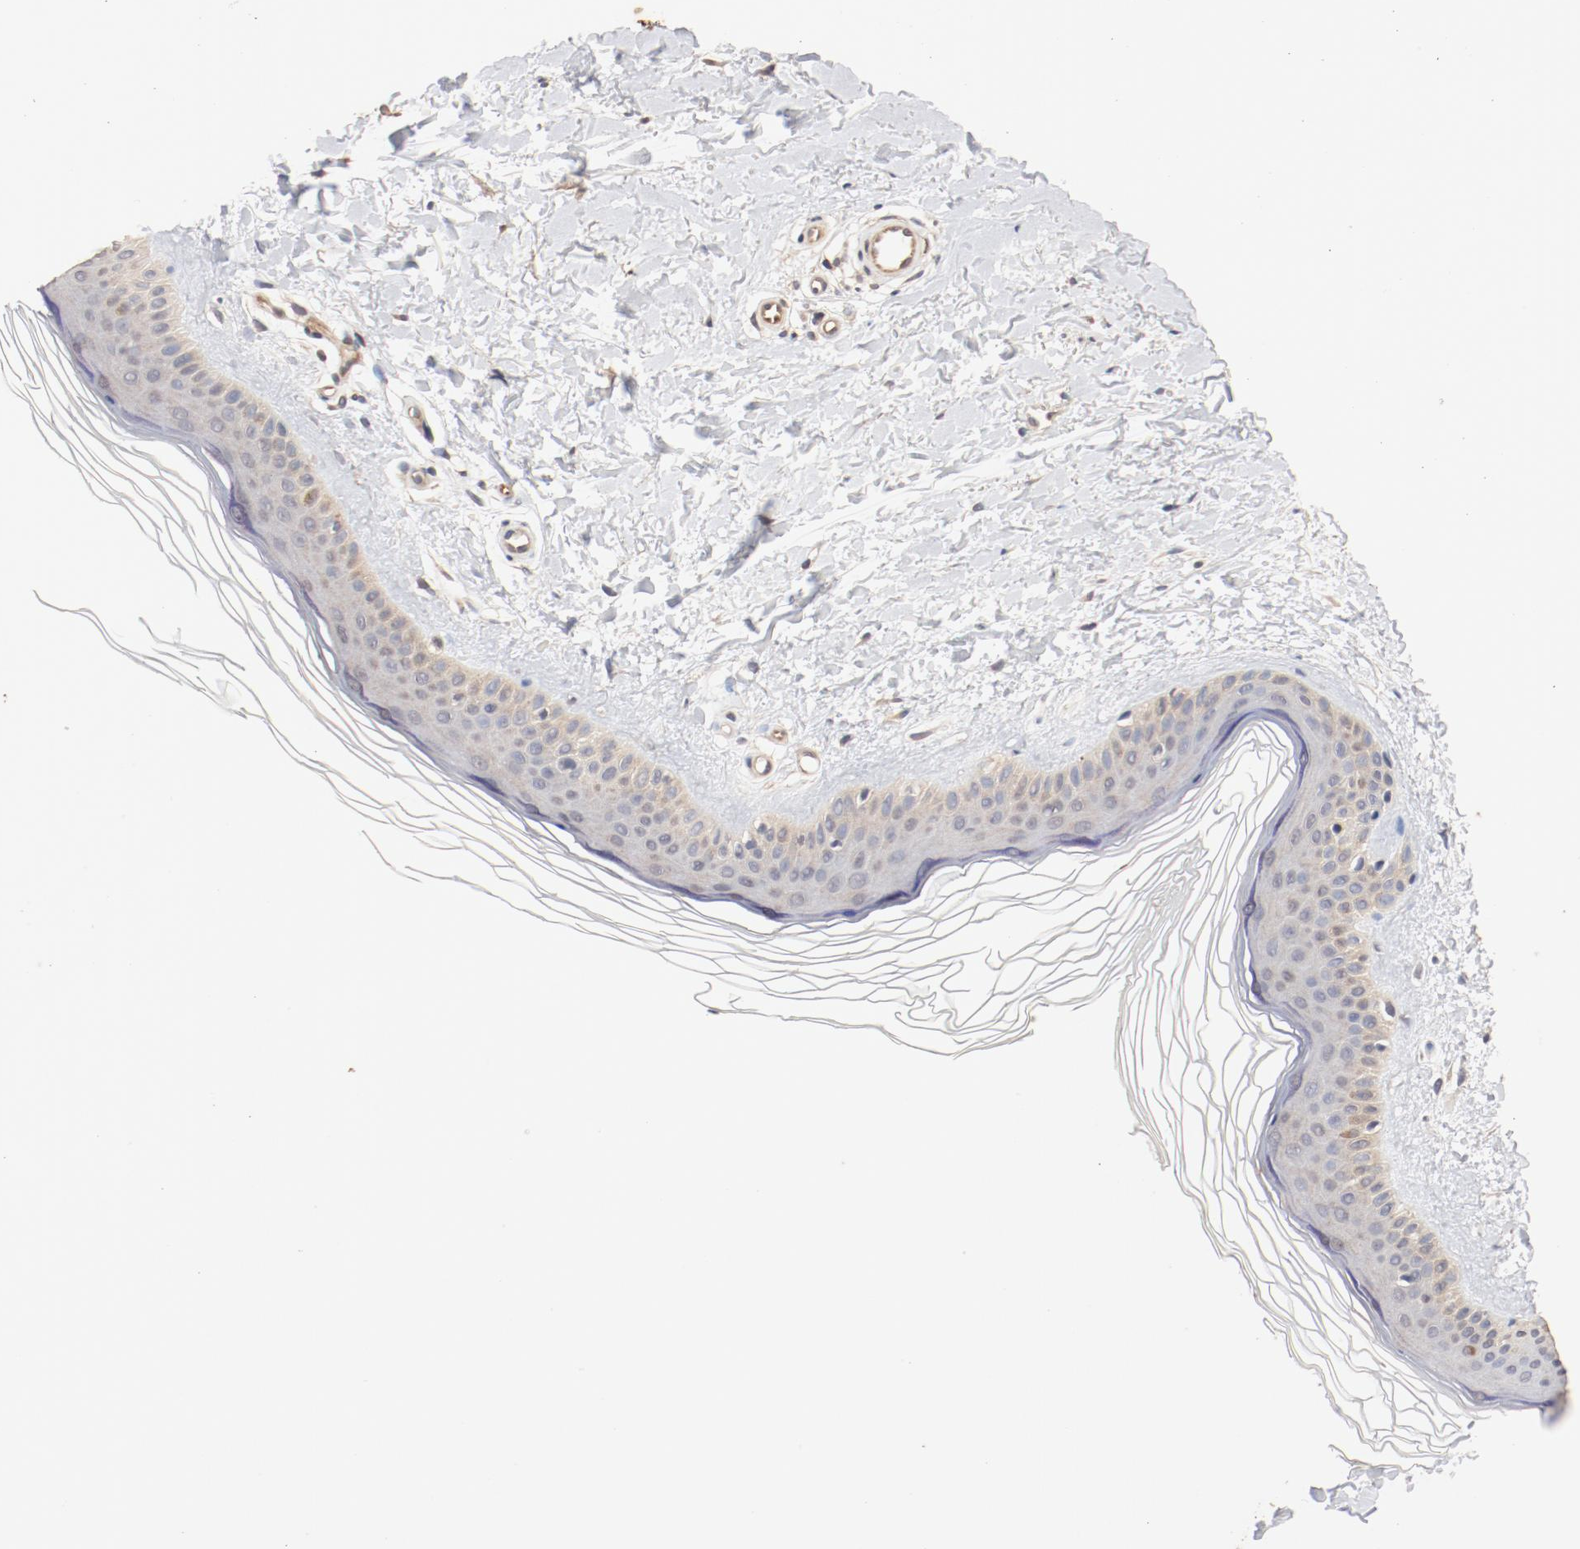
{"staining": {"intensity": "weak", "quantity": ">75%", "location": "cytoplasmic/membranous"}, "tissue": "skin", "cell_type": "Fibroblasts", "image_type": "normal", "snomed": [{"axis": "morphology", "description": "Normal tissue, NOS"}, {"axis": "topography", "description": "Skin"}], "caption": "A photomicrograph of skin stained for a protein displays weak cytoplasmic/membranous brown staining in fibroblasts. The protein of interest is shown in brown color, while the nuclei are stained blue.", "gene": "UBE2J1", "patient": {"sex": "female", "age": 19}}